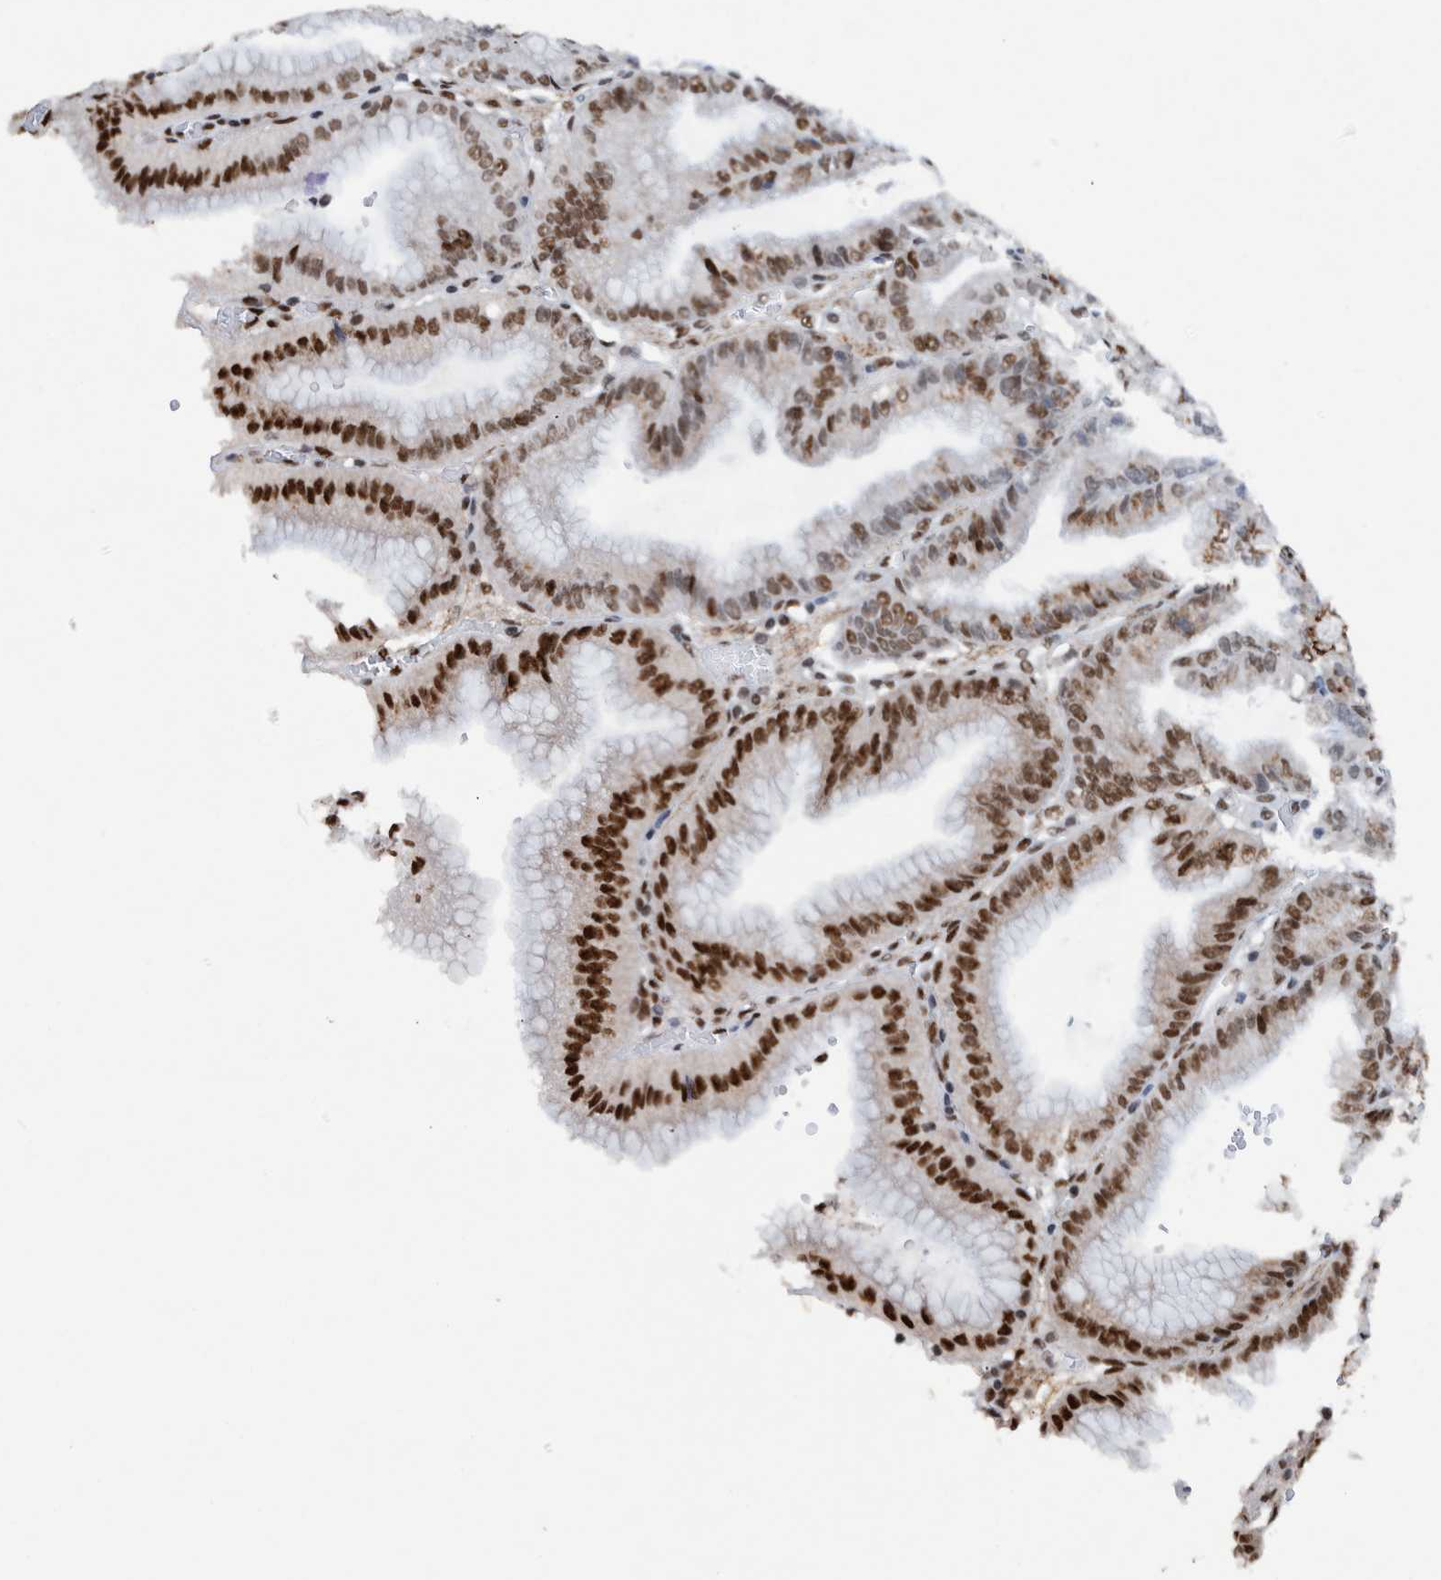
{"staining": {"intensity": "strong", "quantity": "25%-75%", "location": "nuclear"}, "tissue": "stomach", "cell_type": "Glandular cells", "image_type": "normal", "snomed": [{"axis": "morphology", "description": "Normal tissue, NOS"}, {"axis": "topography", "description": "Stomach, lower"}], "caption": "Unremarkable stomach exhibits strong nuclear expression in approximately 25%-75% of glandular cells, visualized by immunohistochemistry.", "gene": "TAF10", "patient": {"sex": "male", "age": 71}}